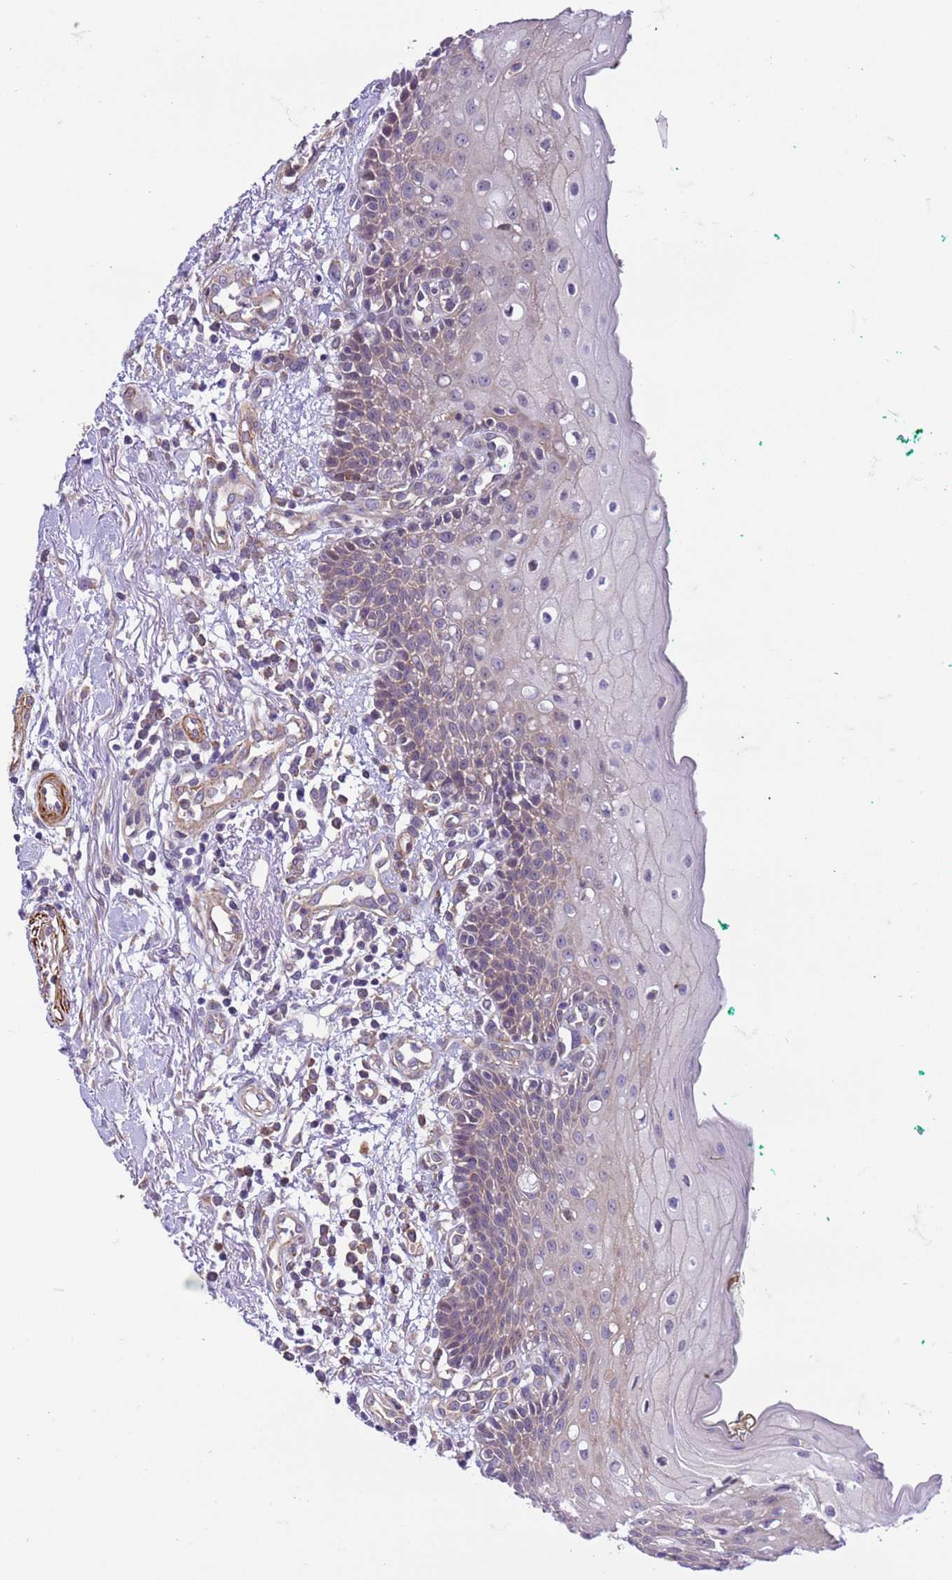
{"staining": {"intensity": "moderate", "quantity": "<25%", "location": "cytoplasmic/membranous"}, "tissue": "oral mucosa", "cell_type": "Squamous epithelial cells", "image_type": "normal", "snomed": [{"axis": "morphology", "description": "Normal tissue, NOS"}, {"axis": "morphology", "description": "Squamous cell carcinoma, NOS"}, {"axis": "topography", "description": "Oral tissue"}, {"axis": "topography", "description": "Tounge, NOS"}, {"axis": "topography", "description": "Head-Neck"}], "caption": "The image exhibits a brown stain indicating the presence of a protein in the cytoplasmic/membranous of squamous epithelial cells in oral mucosa.", "gene": "GEN1", "patient": {"sex": "male", "age": 79}}